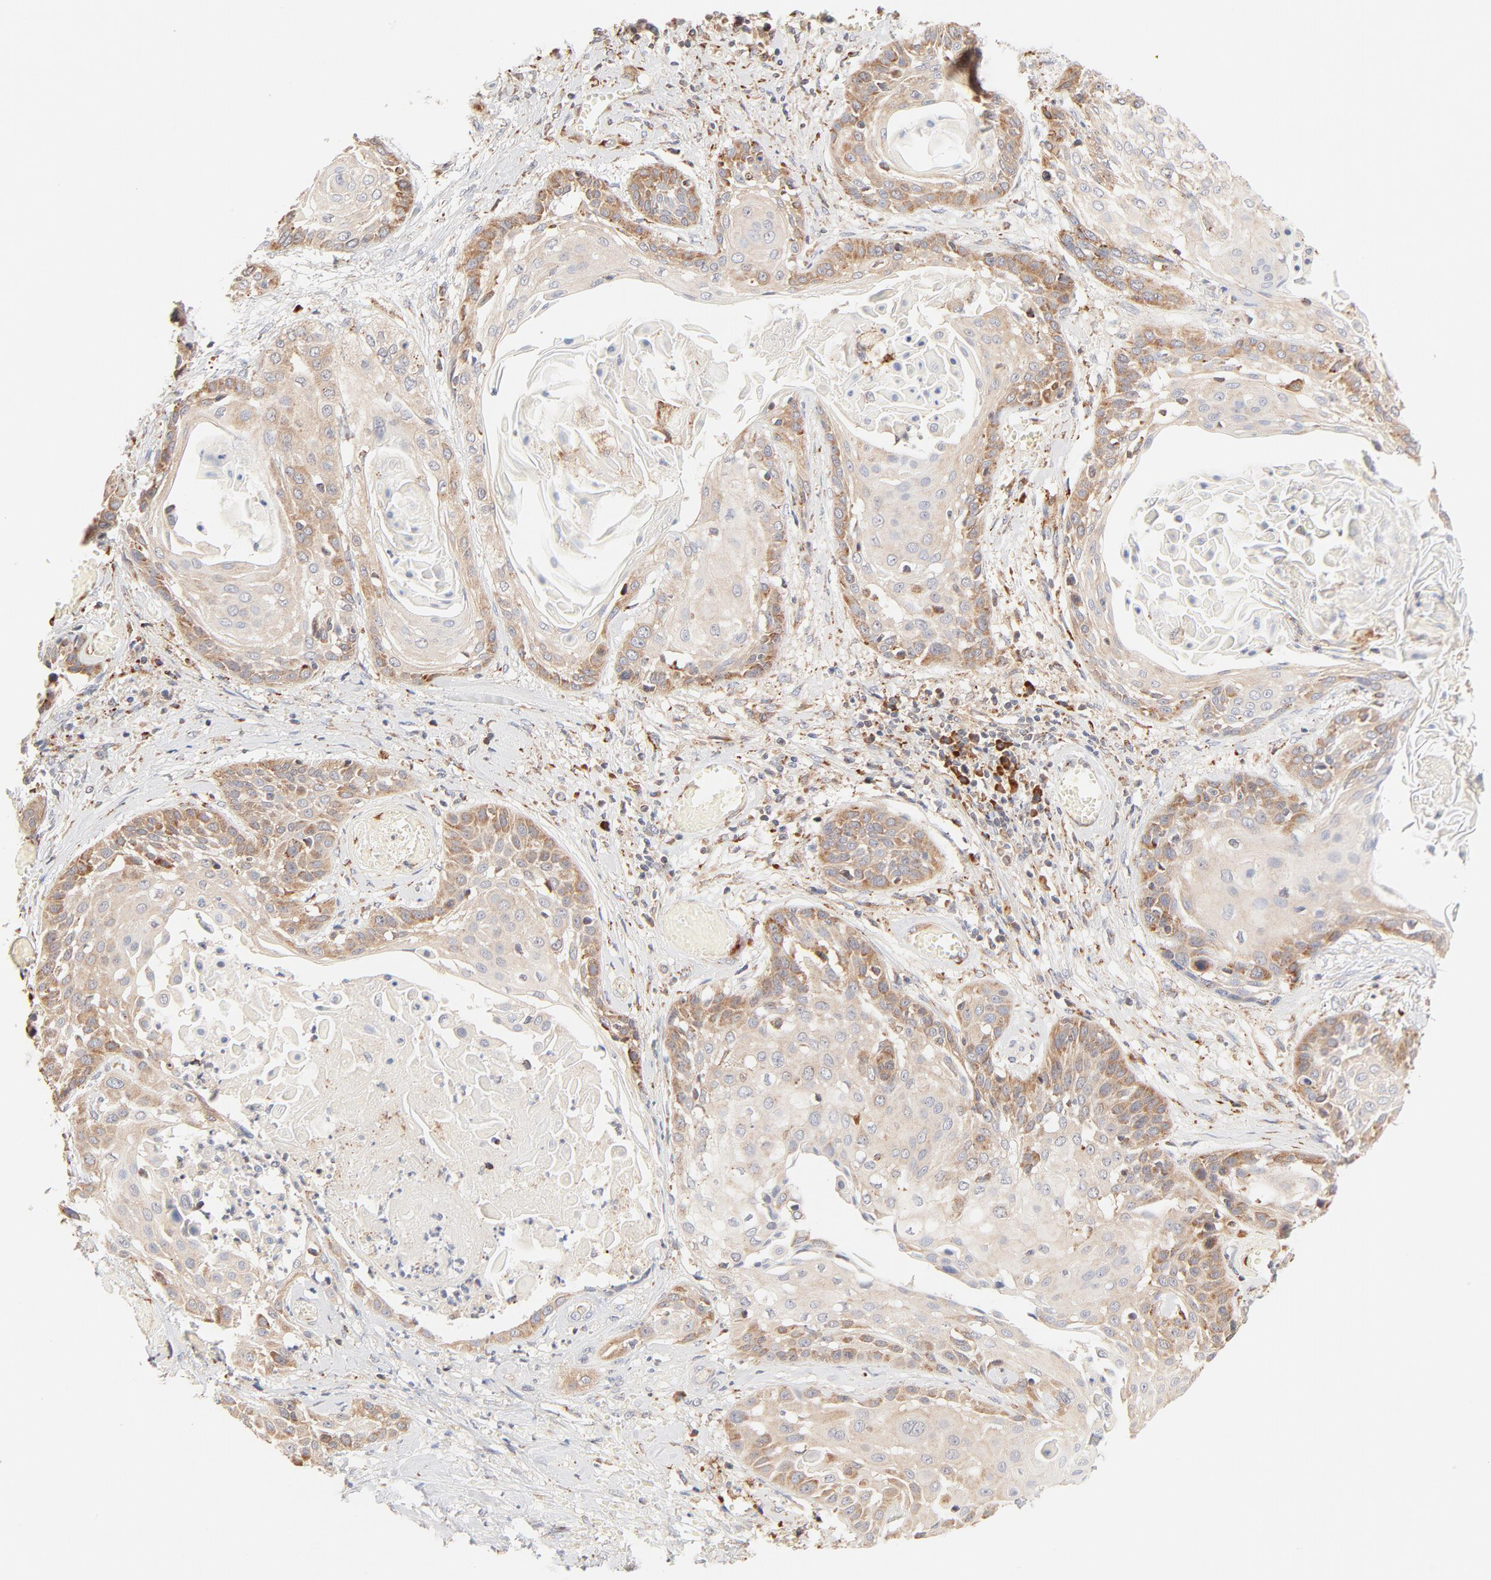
{"staining": {"intensity": "moderate", "quantity": ">75%", "location": "cytoplasmic/membranous"}, "tissue": "cervical cancer", "cell_type": "Tumor cells", "image_type": "cancer", "snomed": [{"axis": "morphology", "description": "Squamous cell carcinoma, NOS"}, {"axis": "topography", "description": "Cervix"}], "caption": "Immunohistochemical staining of cervical cancer (squamous cell carcinoma) demonstrates medium levels of moderate cytoplasmic/membranous expression in about >75% of tumor cells. The staining was performed using DAB (3,3'-diaminobenzidine) to visualize the protein expression in brown, while the nuclei were stained in blue with hematoxylin (Magnification: 20x).", "gene": "PARP12", "patient": {"sex": "female", "age": 57}}